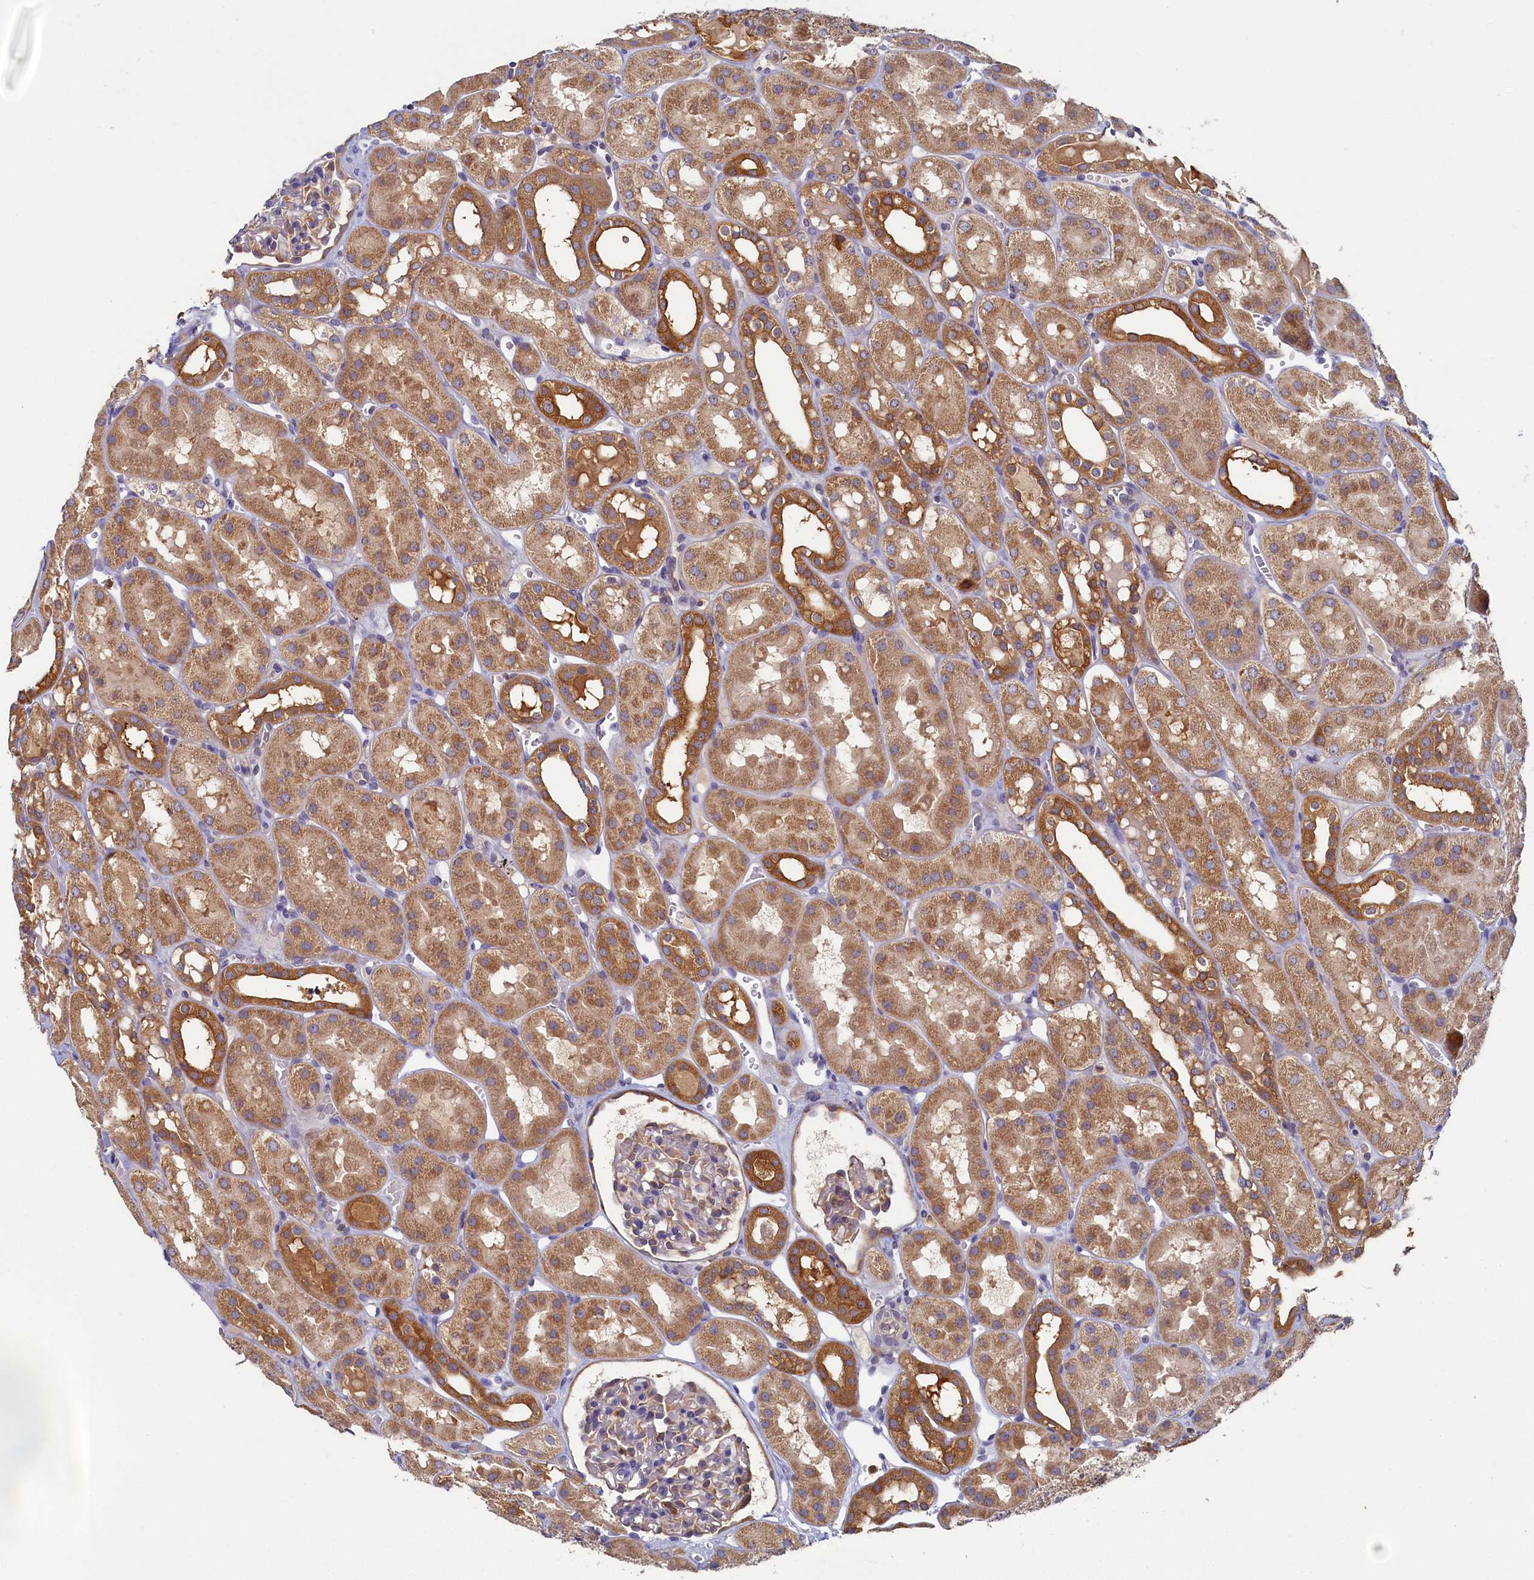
{"staining": {"intensity": "moderate", "quantity": "<25%", "location": "cytoplasmic/membranous"}, "tissue": "kidney", "cell_type": "Cells in glomeruli", "image_type": "normal", "snomed": [{"axis": "morphology", "description": "Normal tissue, NOS"}, {"axis": "topography", "description": "Kidney"}], "caption": "High-magnification brightfield microscopy of normal kidney stained with DAB (3,3'-diaminobenzidine) (brown) and counterstained with hematoxylin (blue). cells in glomeruli exhibit moderate cytoplasmic/membranous staining is present in approximately<25% of cells.", "gene": "TIMM8B", "patient": {"sex": "male", "age": 16}}